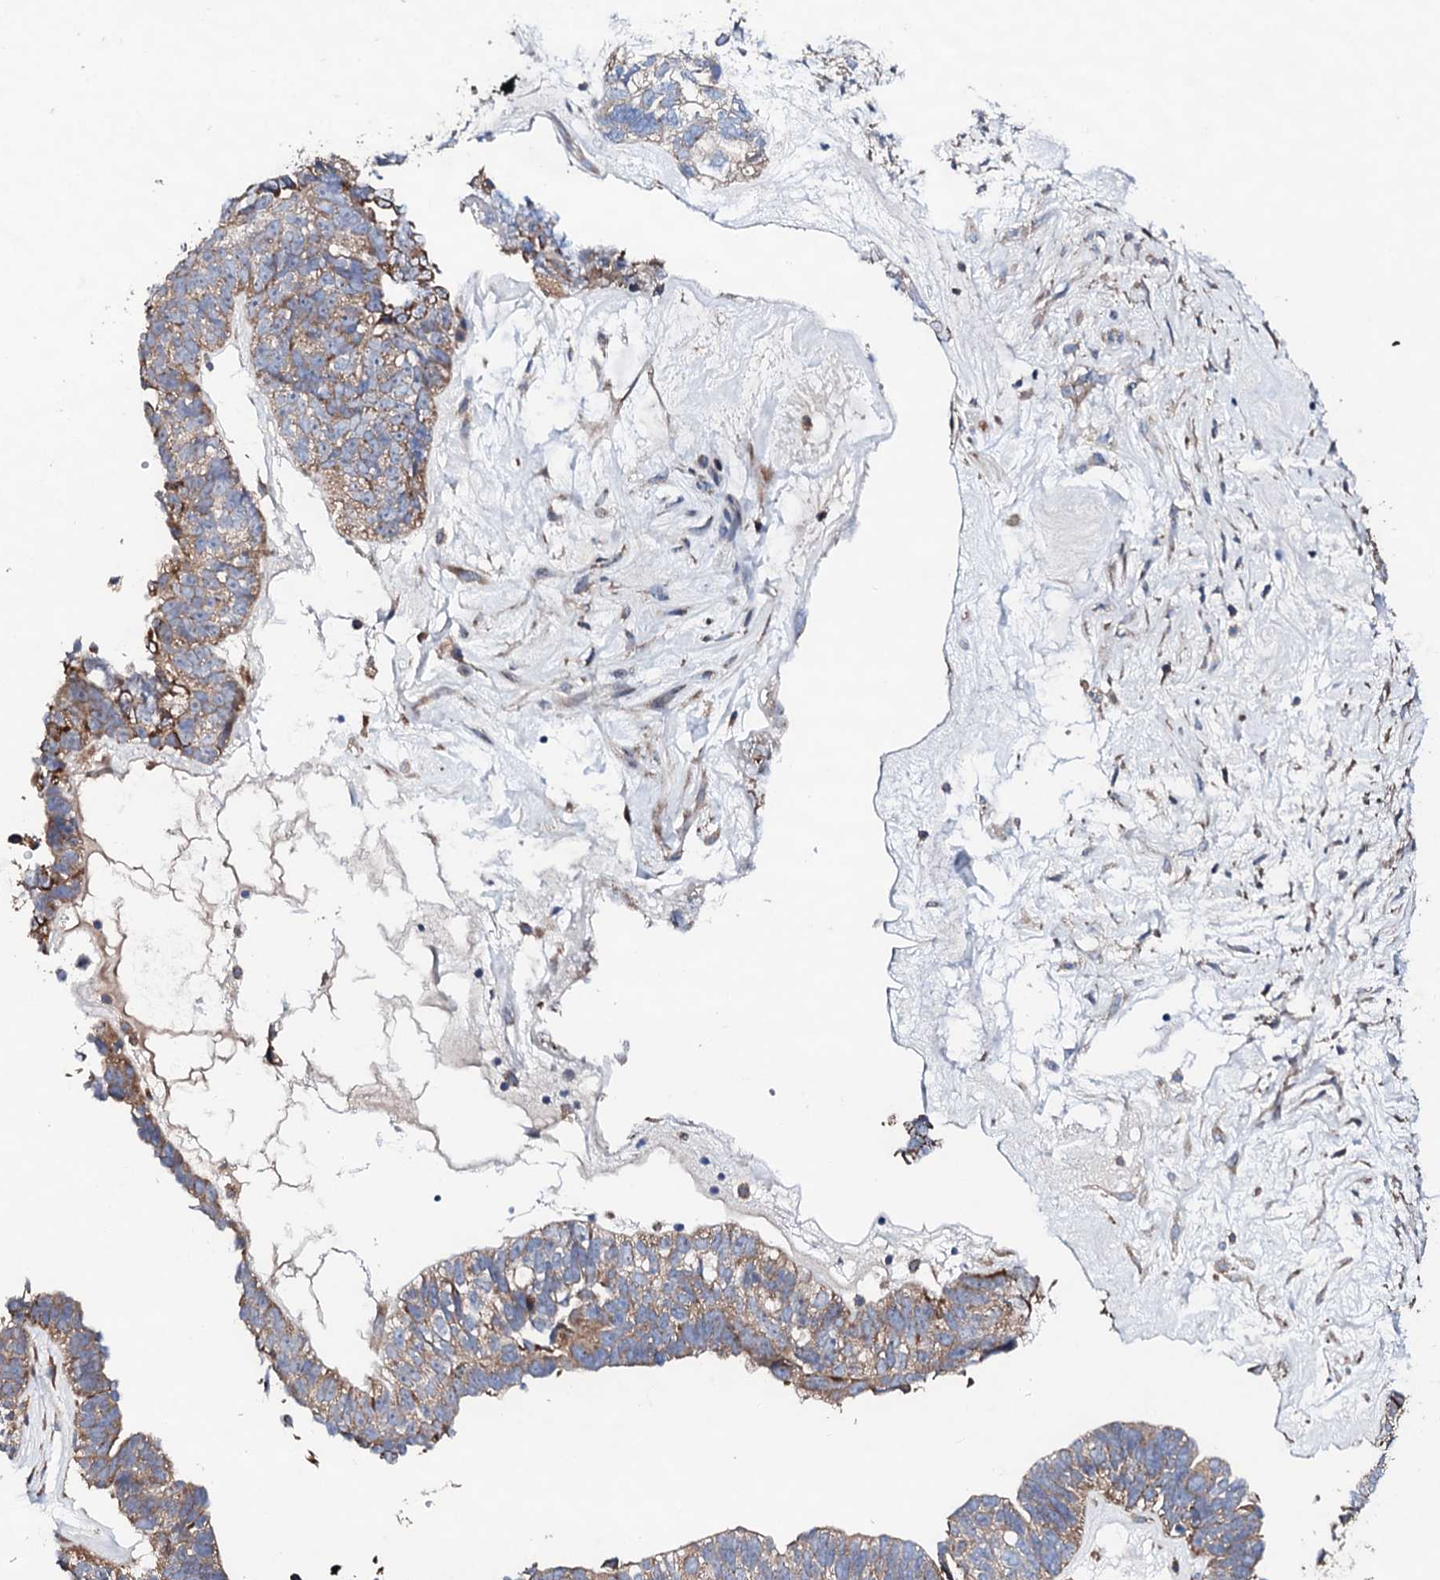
{"staining": {"intensity": "weak", "quantity": ">75%", "location": "cytoplasmic/membranous"}, "tissue": "ovarian cancer", "cell_type": "Tumor cells", "image_type": "cancer", "snomed": [{"axis": "morphology", "description": "Cystadenocarcinoma, serous, NOS"}, {"axis": "topography", "description": "Ovary"}], "caption": "This photomicrograph displays immunohistochemistry staining of serous cystadenocarcinoma (ovarian), with low weak cytoplasmic/membranous staining in about >75% of tumor cells.", "gene": "LIPT2", "patient": {"sex": "female", "age": 79}}